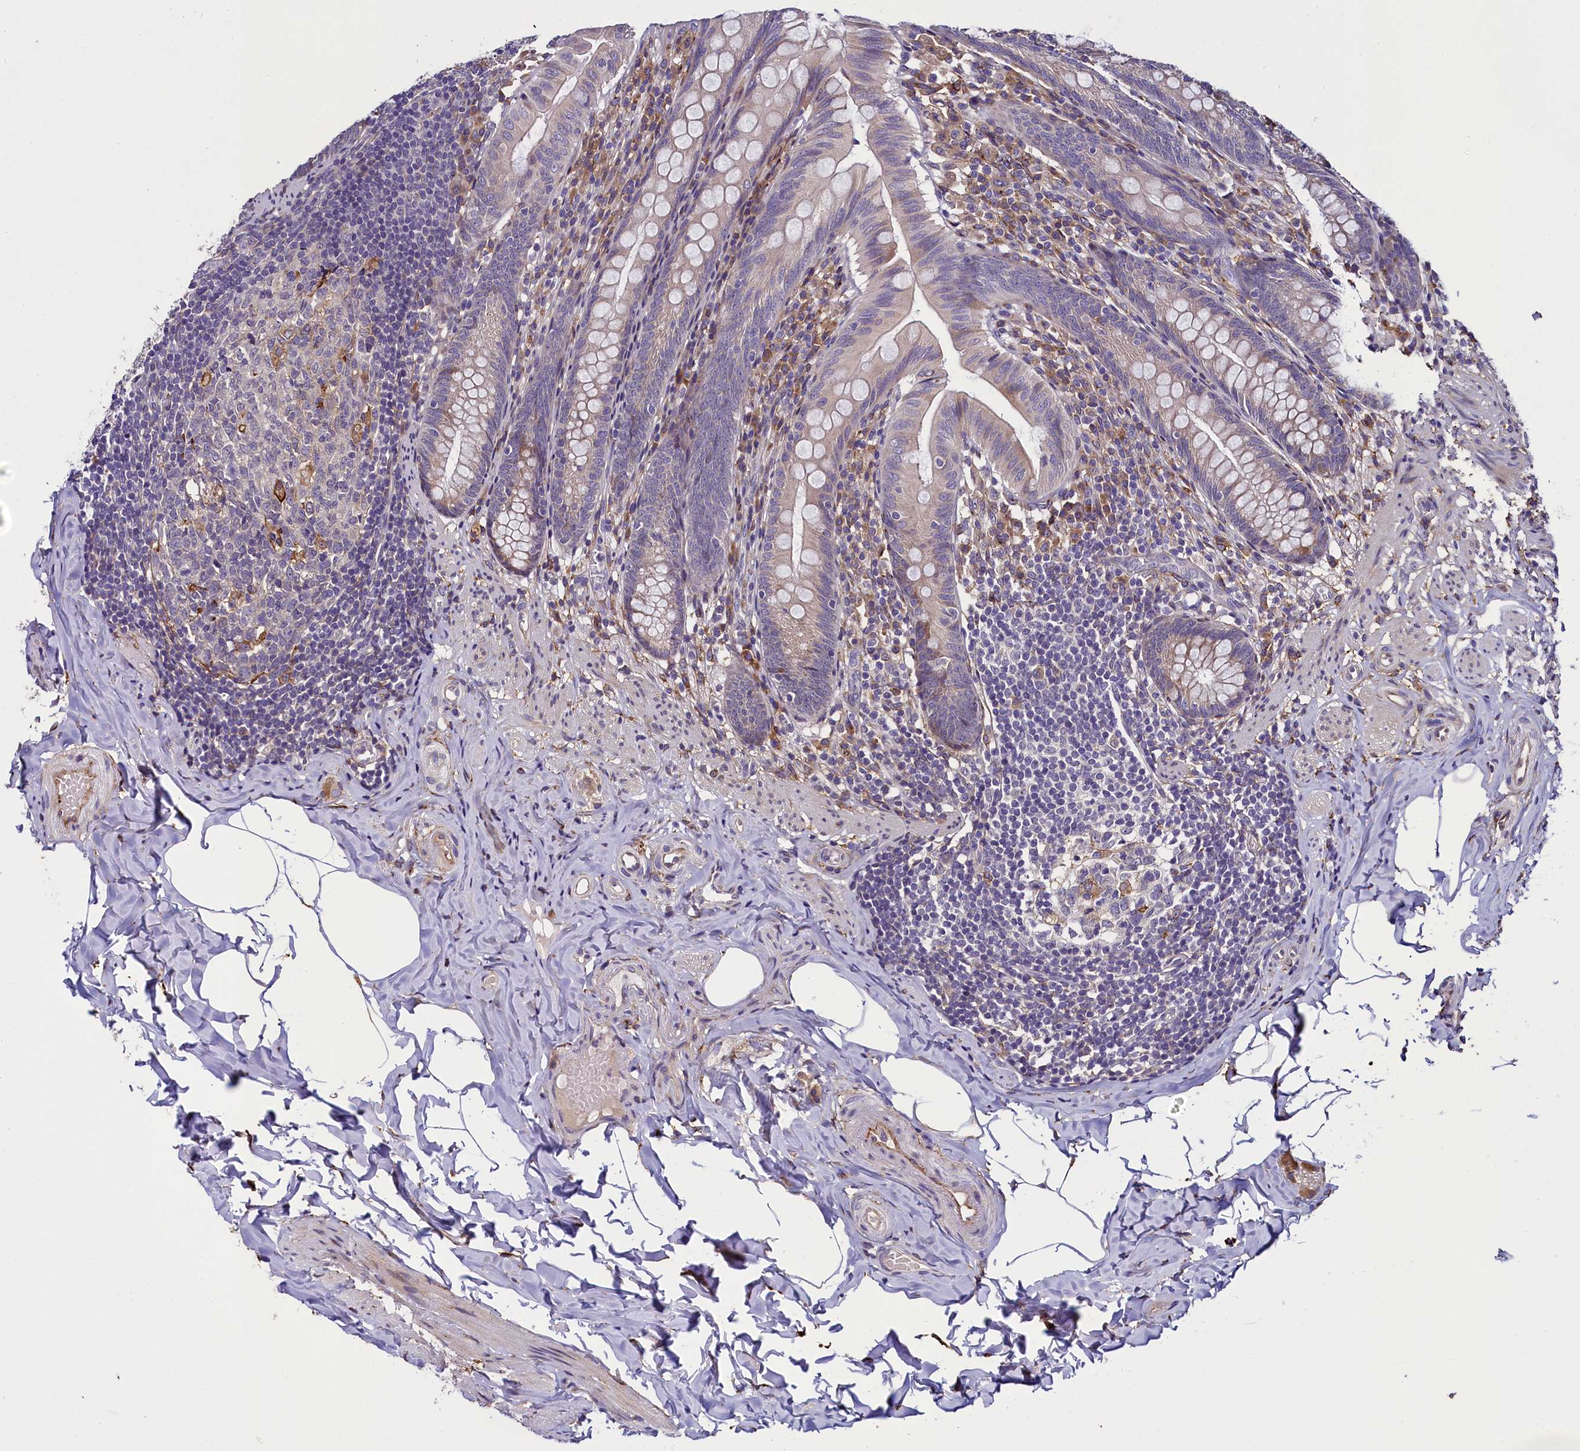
{"staining": {"intensity": "weak", "quantity": "<25%", "location": "cytoplasmic/membranous"}, "tissue": "appendix", "cell_type": "Glandular cells", "image_type": "normal", "snomed": [{"axis": "morphology", "description": "Normal tissue, NOS"}, {"axis": "topography", "description": "Appendix"}], "caption": "High power microscopy photomicrograph of an immunohistochemistry (IHC) micrograph of normal appendix, revealing no significant expression in glandular cells. (Immunohistochemistry (ihc), brightfield microscopy, high magnification).", "gene": "MRC2", "patient": {"sex": "male", "age": 55}}